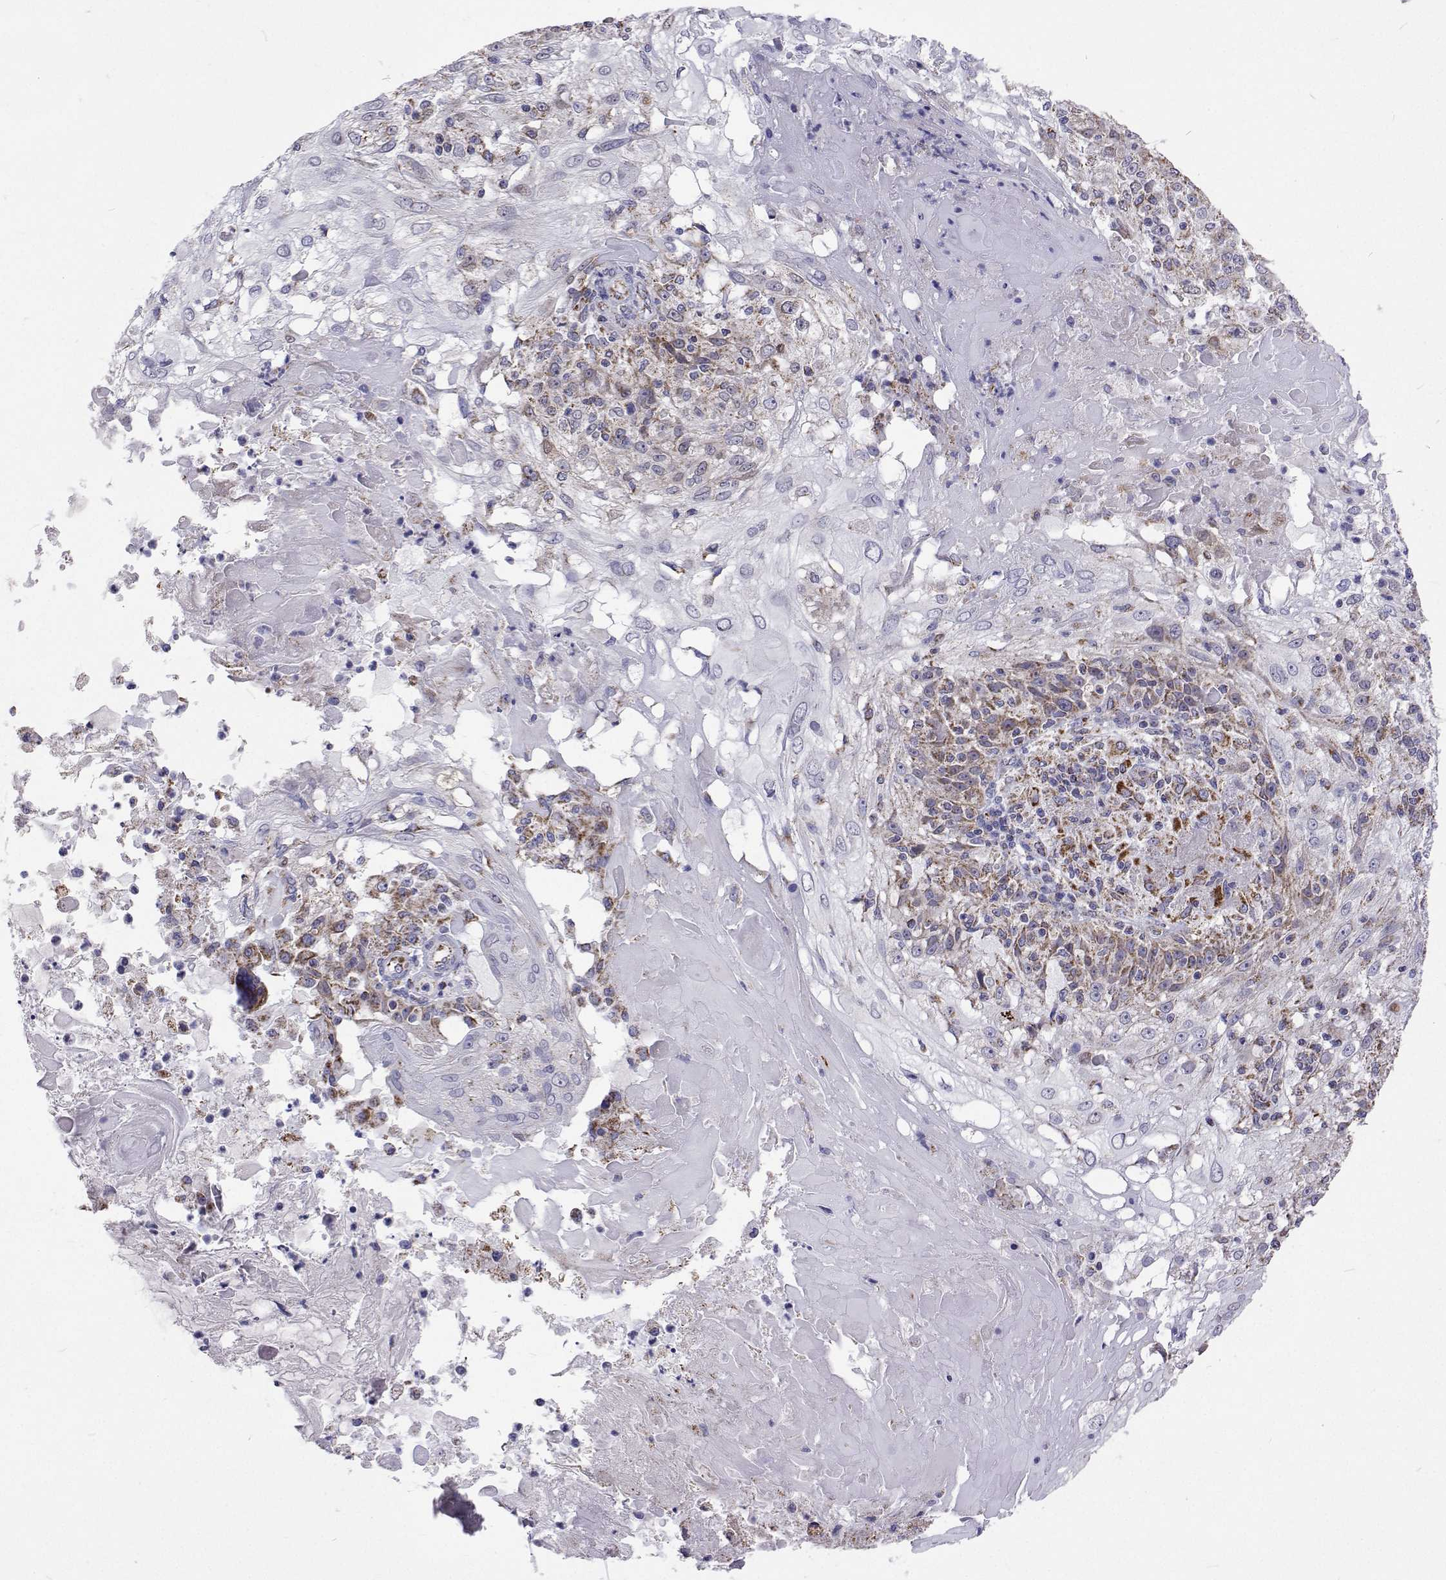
{"staining": {"intensity": "moderate", "quantity": "25%-75%", "location": "cytoplasmic/membranous"}, "tissue": "skin cancer", "cell_type": "Tumor cells", "image_type": "cancer", "snomed": [{"axis": "morphology", "description": "Normal tissue, NOS"}, {"axis": "morphology", "description": "Squamous cell carcinoma, NOS"}, {"axis": "topography", "description": "Skin"}], "caption": "Immunohistochemistry histopathology image of squamous cell carcinoma (skin) stained for a protein (brown), which exhibits medium levels of moderate cytoplasmic/membranous expression in about 25%-75% of tumor cells.", "gene": "MCCC2", "patient": {"sex": "female", "age": 83}}